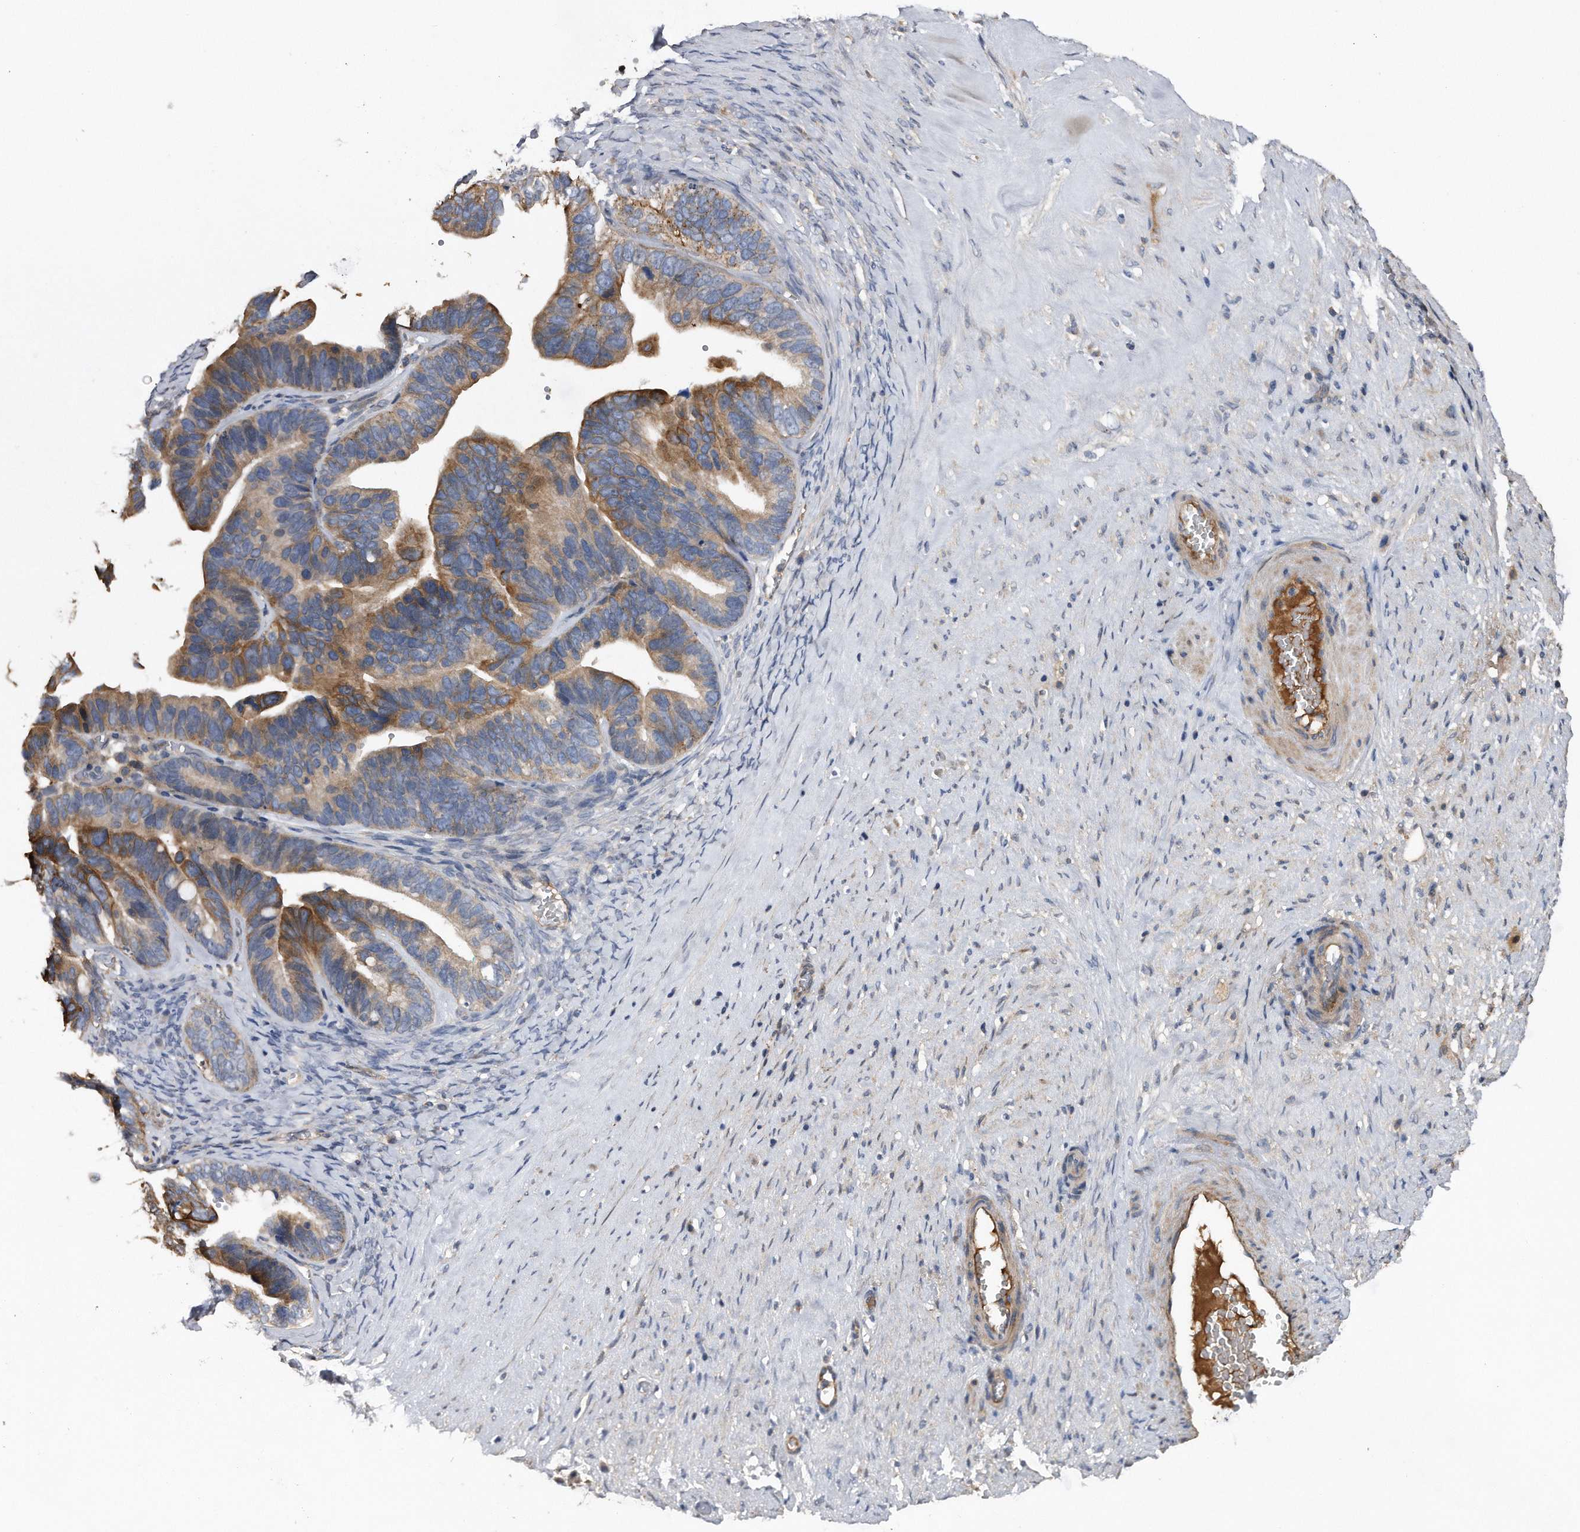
{"staining": {"intensity": "moderate", "quantity": "25%-75%", "location": "cytoplasmic/membranous"}, "tissue": "ovarian cancer", "cell_type": "Tumor cells", "image_type": "cancer", "snomed": [{"axis": "morphology", "description": "Cystadenocarcinoma, serous, NOS"}, {"axis": "topography", "description": "Ovary"}], "caption": "Approximately 25%-75% of tumor cells in human ovarian cancer reveal moderate cytoplasmic/membranous protein staining as visualized by brown immunohistochemical staining.", "gene": "KCND3", "patient": {"sex": "female", "age": 56}}